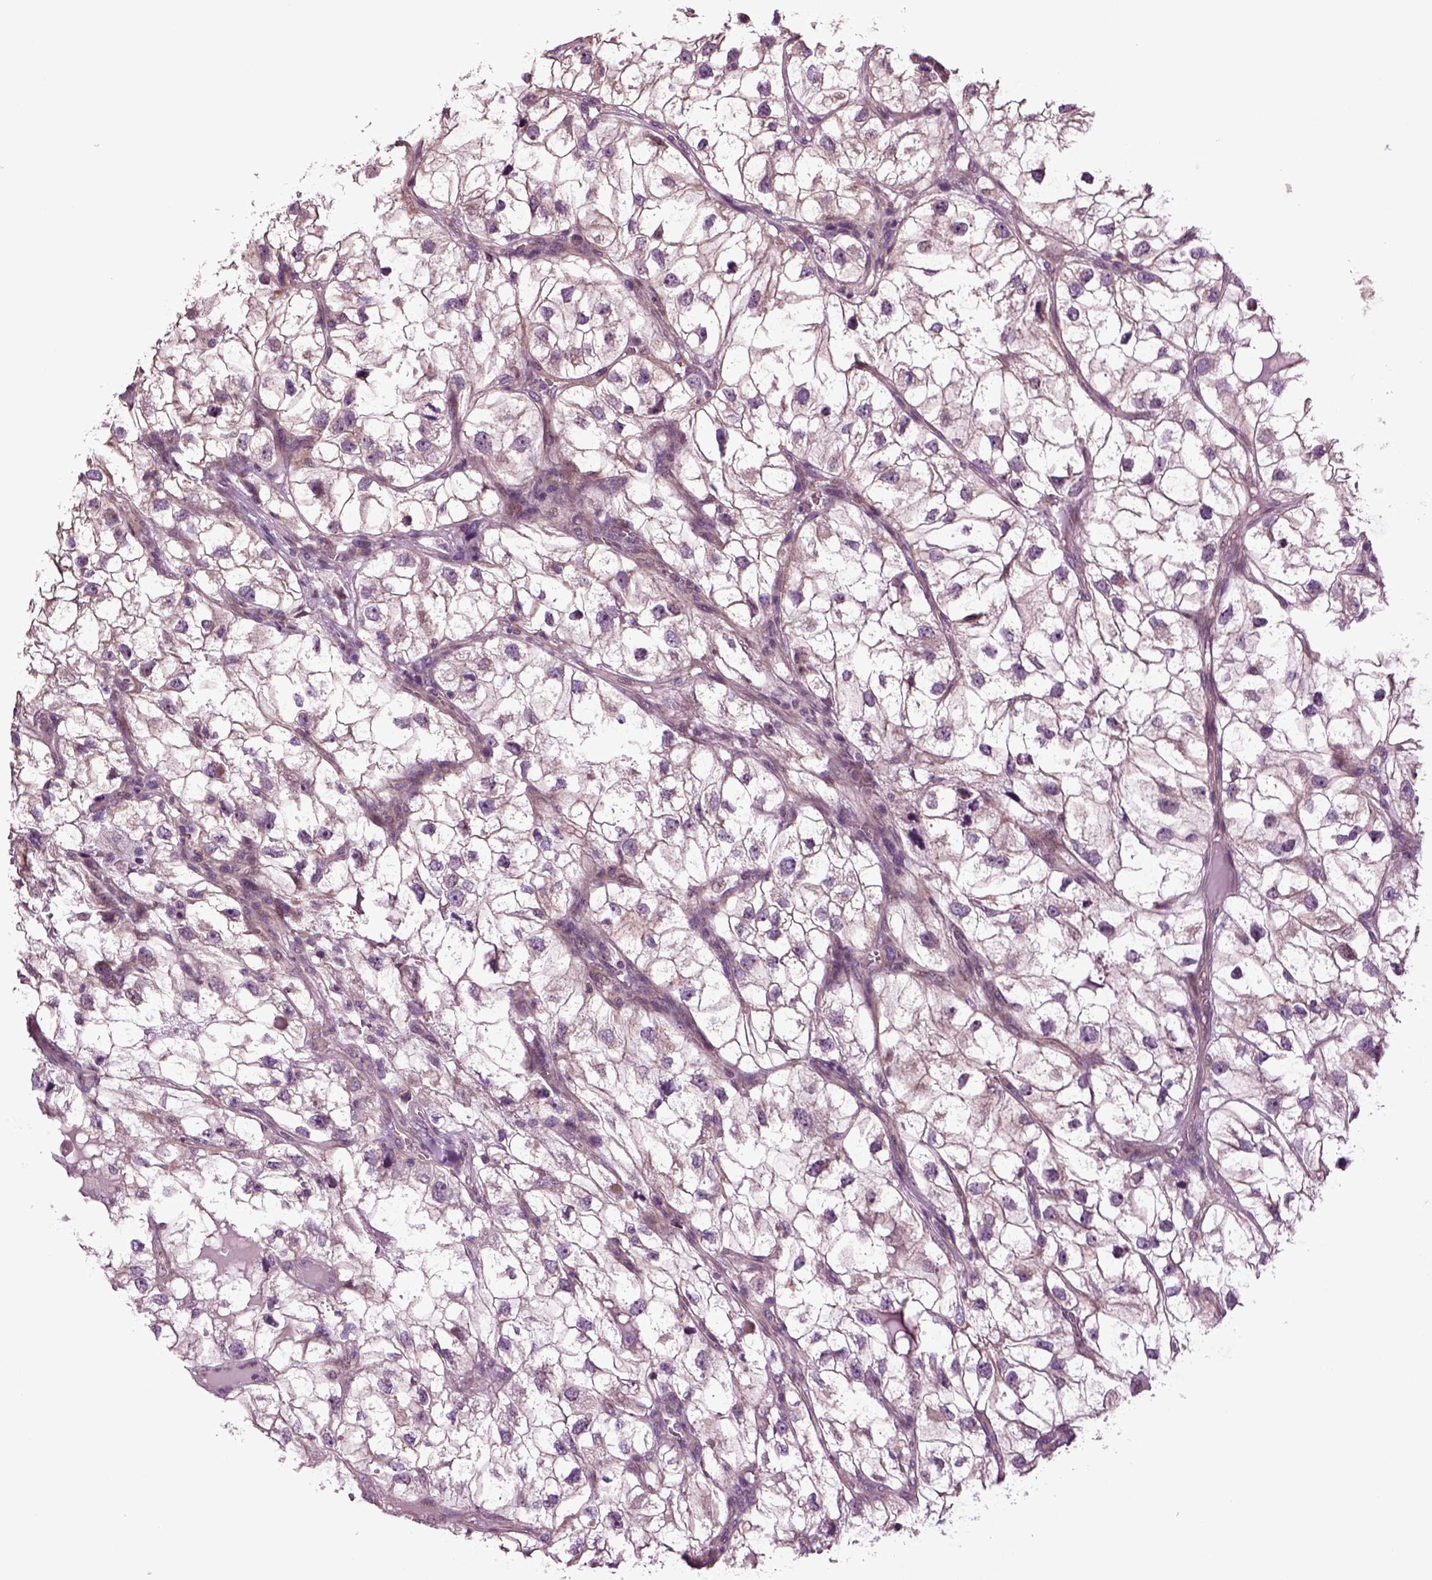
{"staining": {"intensity": "negative", "quantity": "none", "location": "none"}, "tissue": "renal cancer", "cell_type": "Tumor cells", "image_type": "cancer", "snomed": [{"axis": "morphology", "description": "Adenocarcinoma, NOS"}, {"axis": "topography", "description": "Kidney"}], "caption": "A histopathology image of renal cancer (adenocarcinoma) stained for a protein shows no brown staining in tumor cells. (Brightfield microscopy of DAB immunohistochemistry at high magnification).", "gene": "HAGHL", "patient": {"sex": "male", "age": 59}}